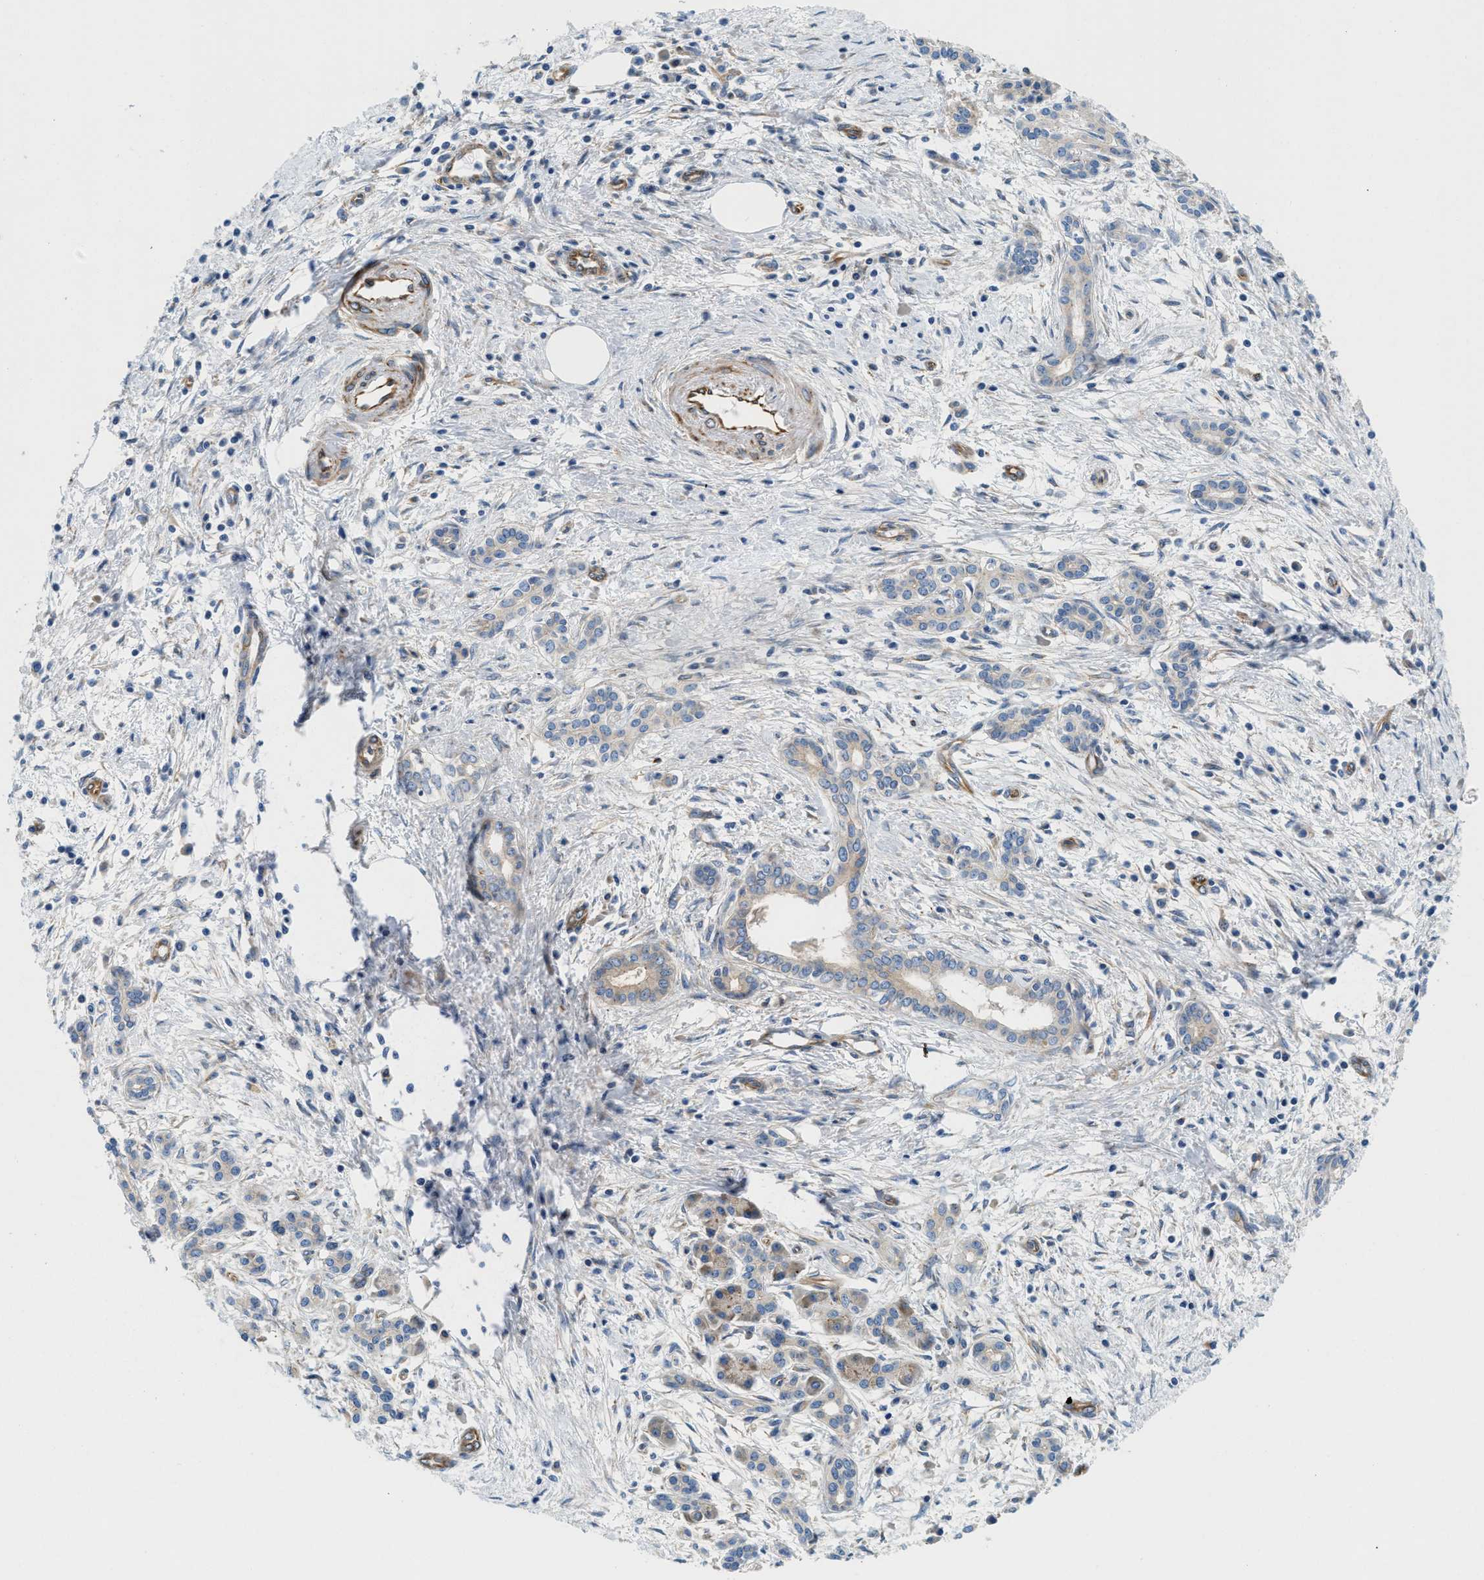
{"staining": {"intensity": "weak", "quantity": "25%-75%", "location": "cytoplasmic/membranous"}, "tissue": "pancreatic cancer", "cell_type": "Tumor cells", "image_type": "cancer", "snomed": [{"axis": "morphology", "description": "Adenocarcinoma, NOS"}, {"axis": "topography", "description": "Pancreas"}], "caption": "Immunohistochemistry micrograph of neoplastic tissue: pancreatic adenocarcinoma stained using immunohistochemistry demonstrates low levels of weak protein expression localized specifically in the cytoplasmic/membranous of tumor cells, appearing as a cytoplasmic/membranous brown color.", "gene": "HSD17B12", "patient": {"sex": "female", "age": 70}}